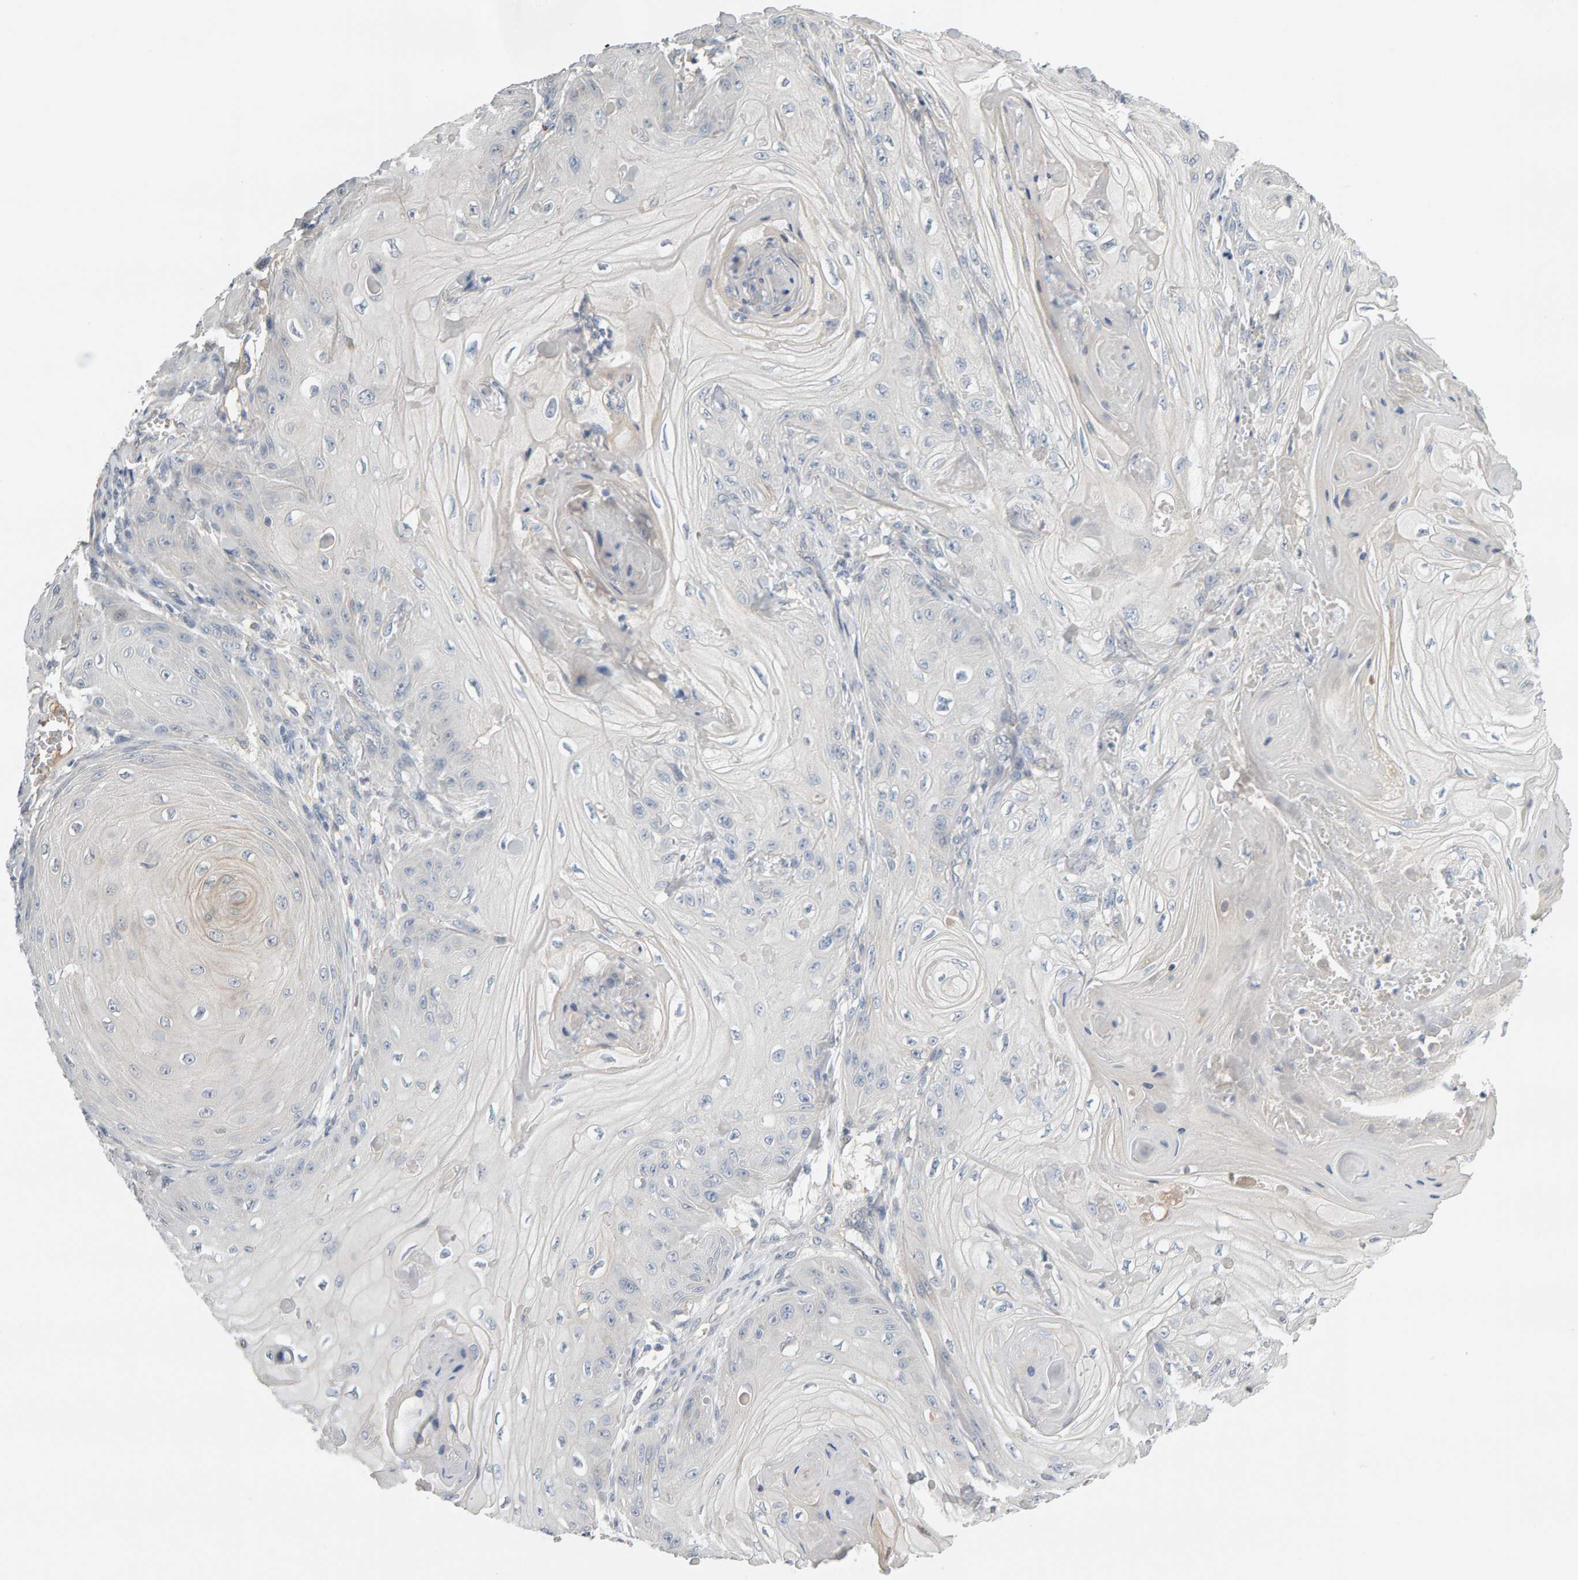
{"staining": {"intensity": "negative", "quantity": "none", "location": "none"}, "tissue": "skin cancer", "cell_type": "Tumor cells", "image_type": "cancer", "snomed": [{"axis": "morphology", "description": "Squamous cell carcinoma, NOS"}, {"axis": "topography", "description": "Skin"}], "caption": "Histopathology image shows no significant protein positivity in tumor cells of squamous cell carcinoma (skin). The staining was performed using DAB (3,3'-diaminobenzidine) to visualize the protein expression in brown, while the nuclei were stained in blue with hematoxylin (Magnification: 20x).", "gene": "GFUS", "patient": {"sex": "male", "age": 74}}